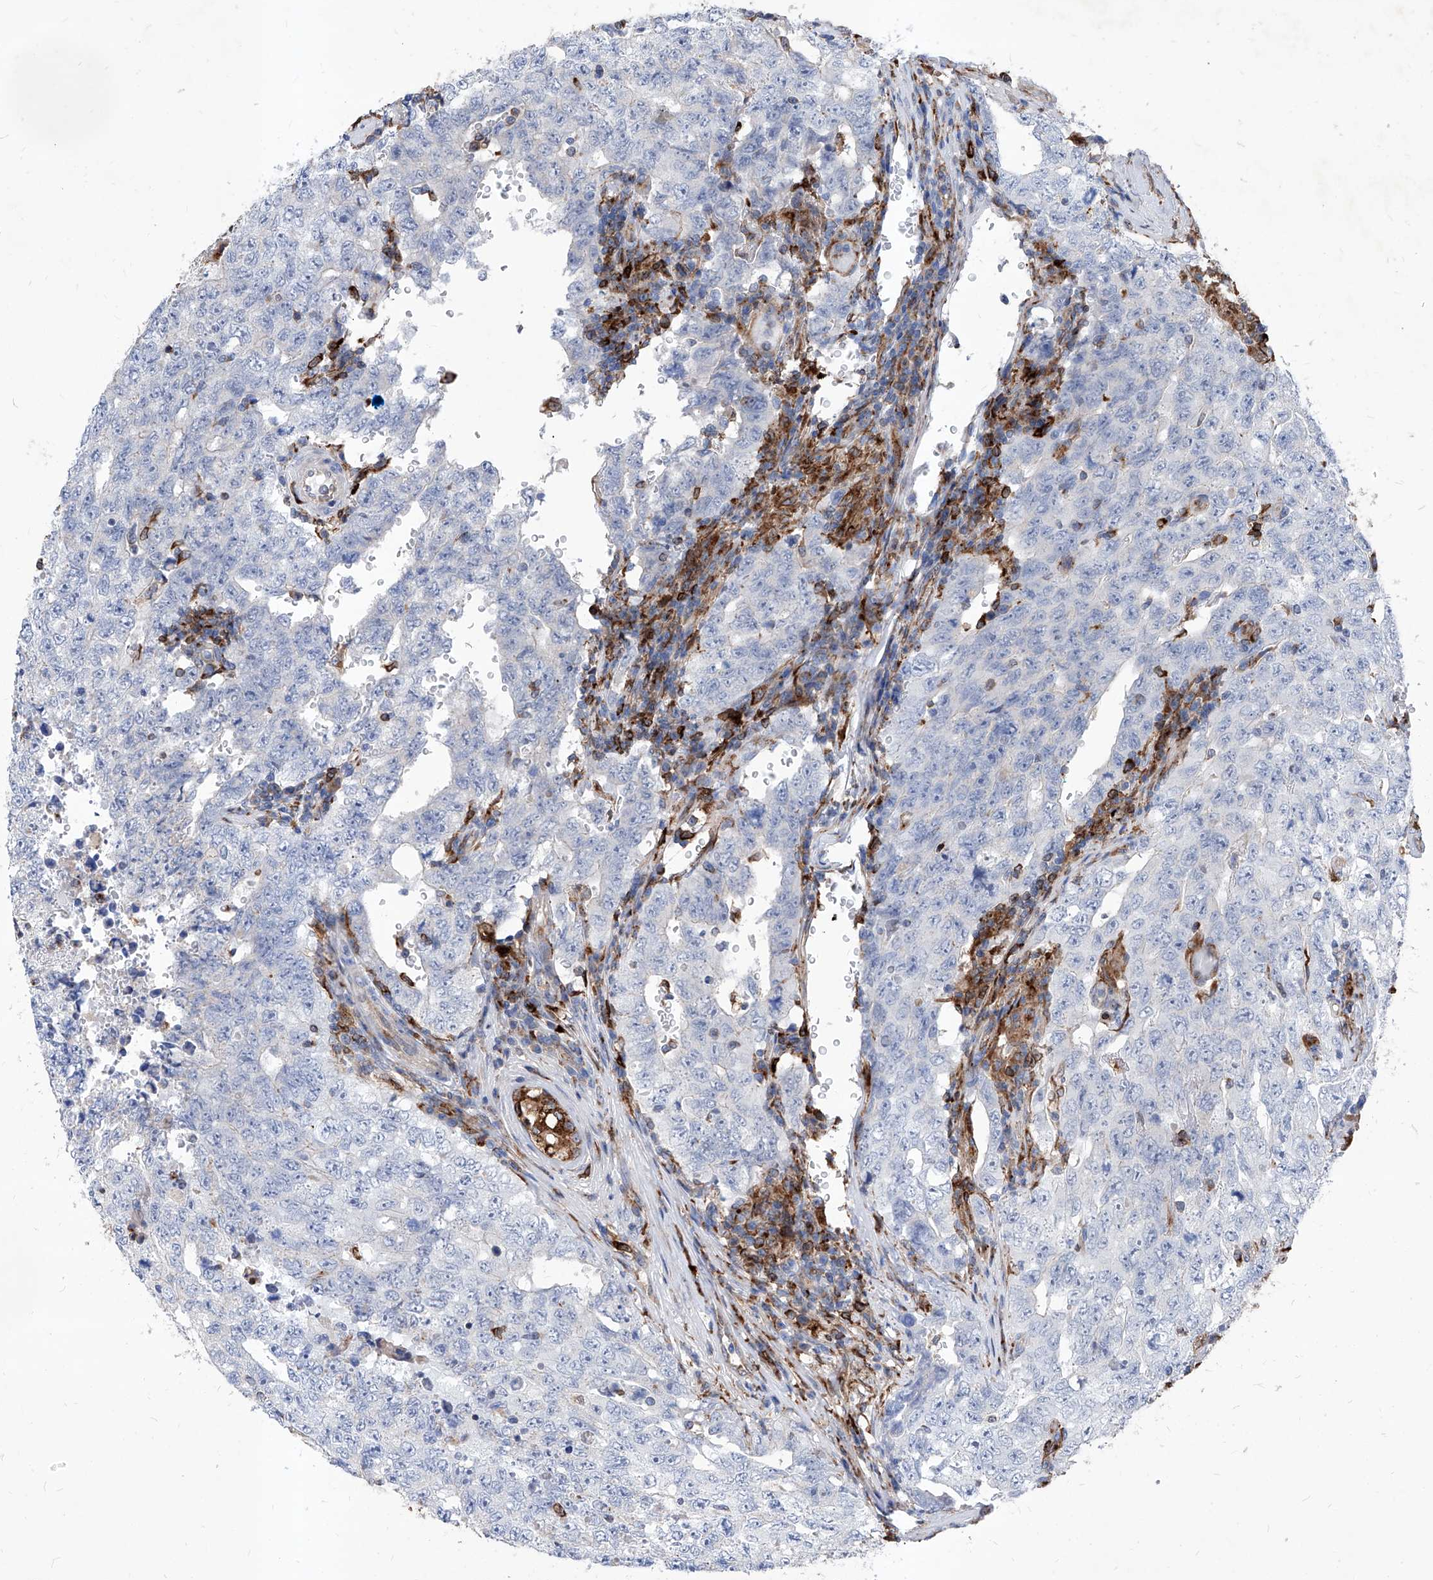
{"staining": {"intensity": "negative", "quantity": "none", "location": "none"}, "tissue": "testis cancer", "cell_type": "Tumor cells", "image_type": "cancer", "snomed": [{"axis": "morphology", "description": "Carcinoma, Embryonal, NOS"}, {"axis": "topography", "description": "Testis"}], "caption": "IHC image of human embryonal carcinoma (testis) stained for a protein (brown), which displays no positivity in tumor cells. (Brightfield microscopy of DAB immunohistochemistry (IHC) at high magnification).", "gene": "UBOX5", "patient": {"sex": "male", "age": 26}}